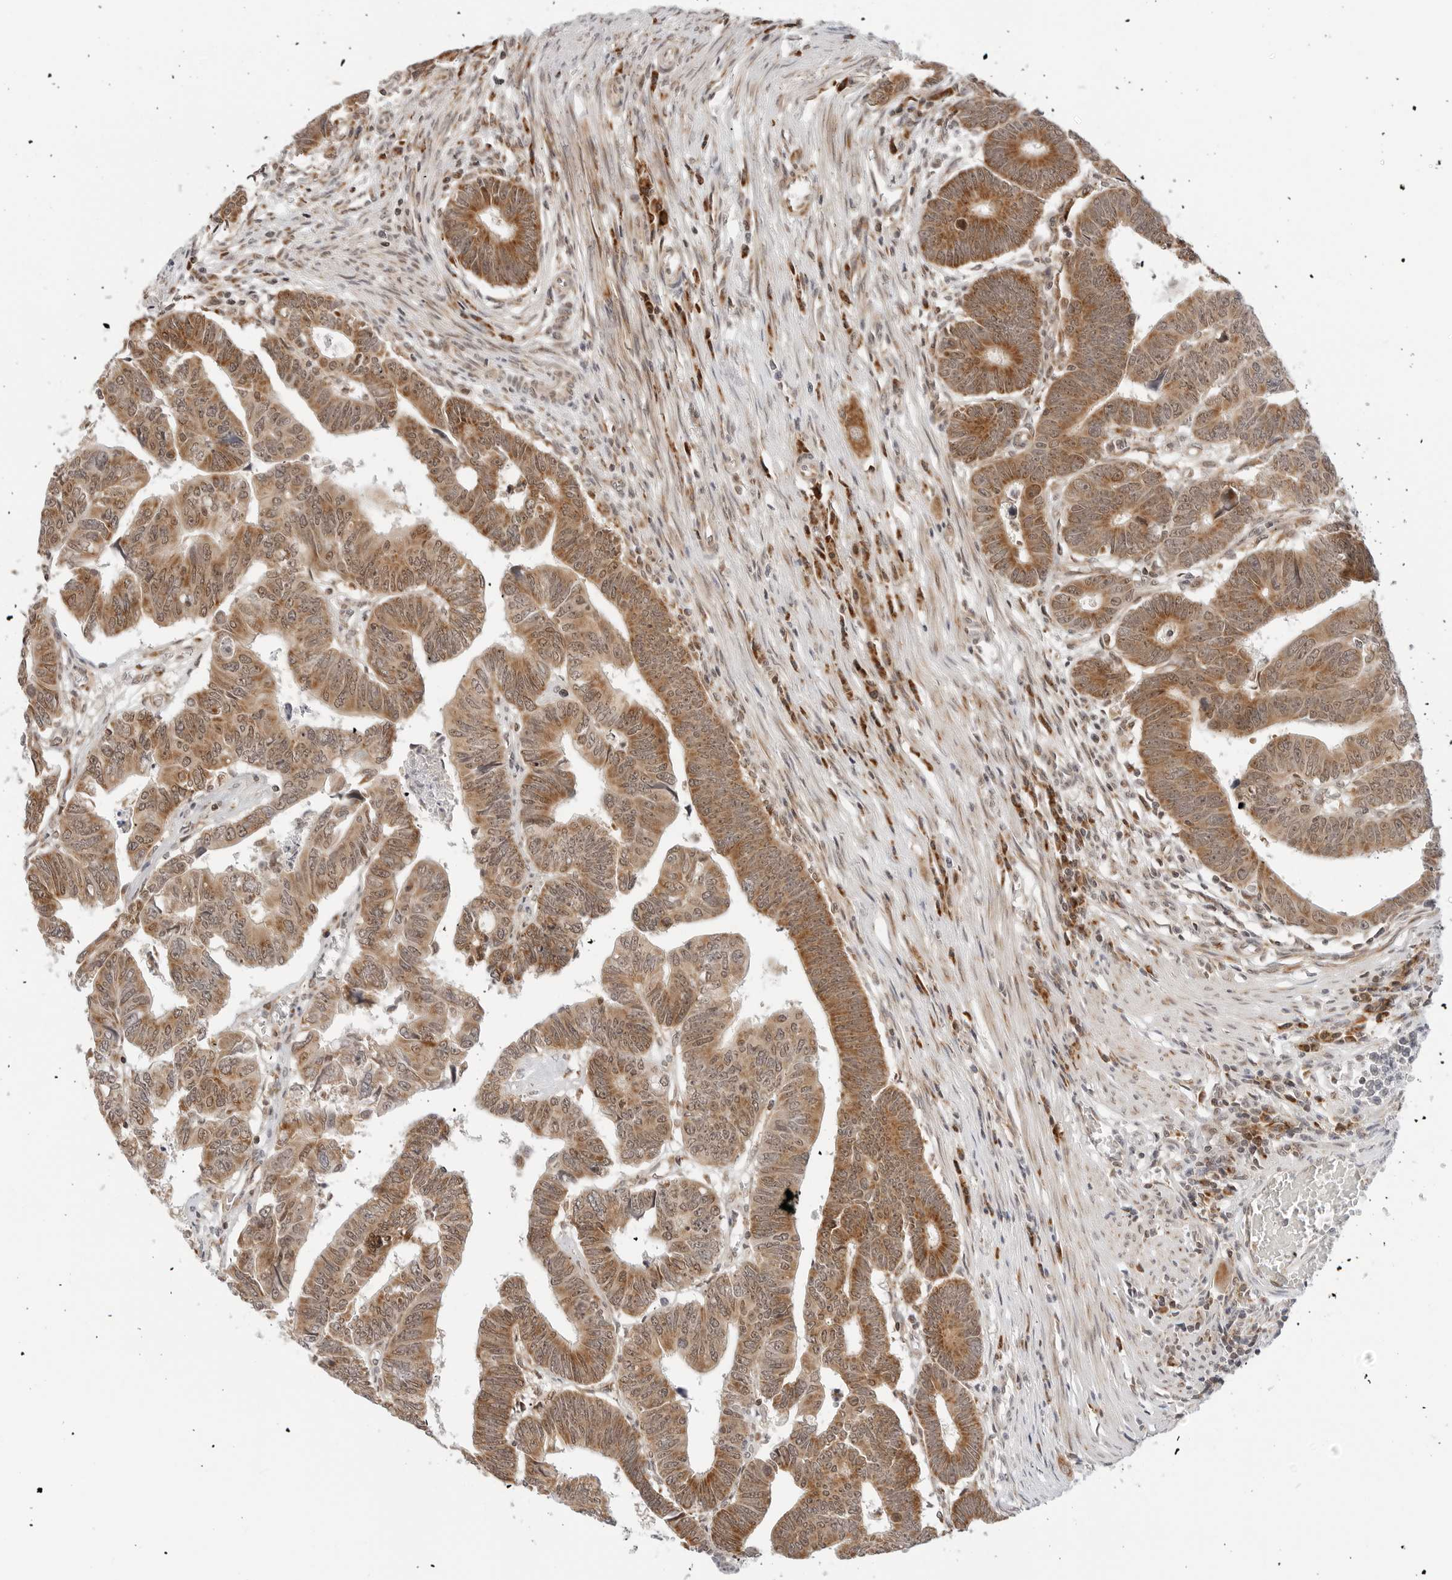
{"staining": {"intensity": "moderate", "quantity": ">75%", "location": "cytoplasmic/membranous"}, "tissue": "colorectal cancer", "cell_type": "Tumor cells", "image_type": "cancer", "snomed": [{"axis": "morphology", "description": "Adenocarcinoma, NOS"}, {"axis": "topography", "description": "Rectum"}], "caption": "A medium amount of moderate cytoplasmic/membranous expression is identified in approximately >75% of tumor cells in colorectal cancer (adenocarcinoma) tissue.", "gene": "POLR3GL", "patient": {"sex": "female", "age": 65}}